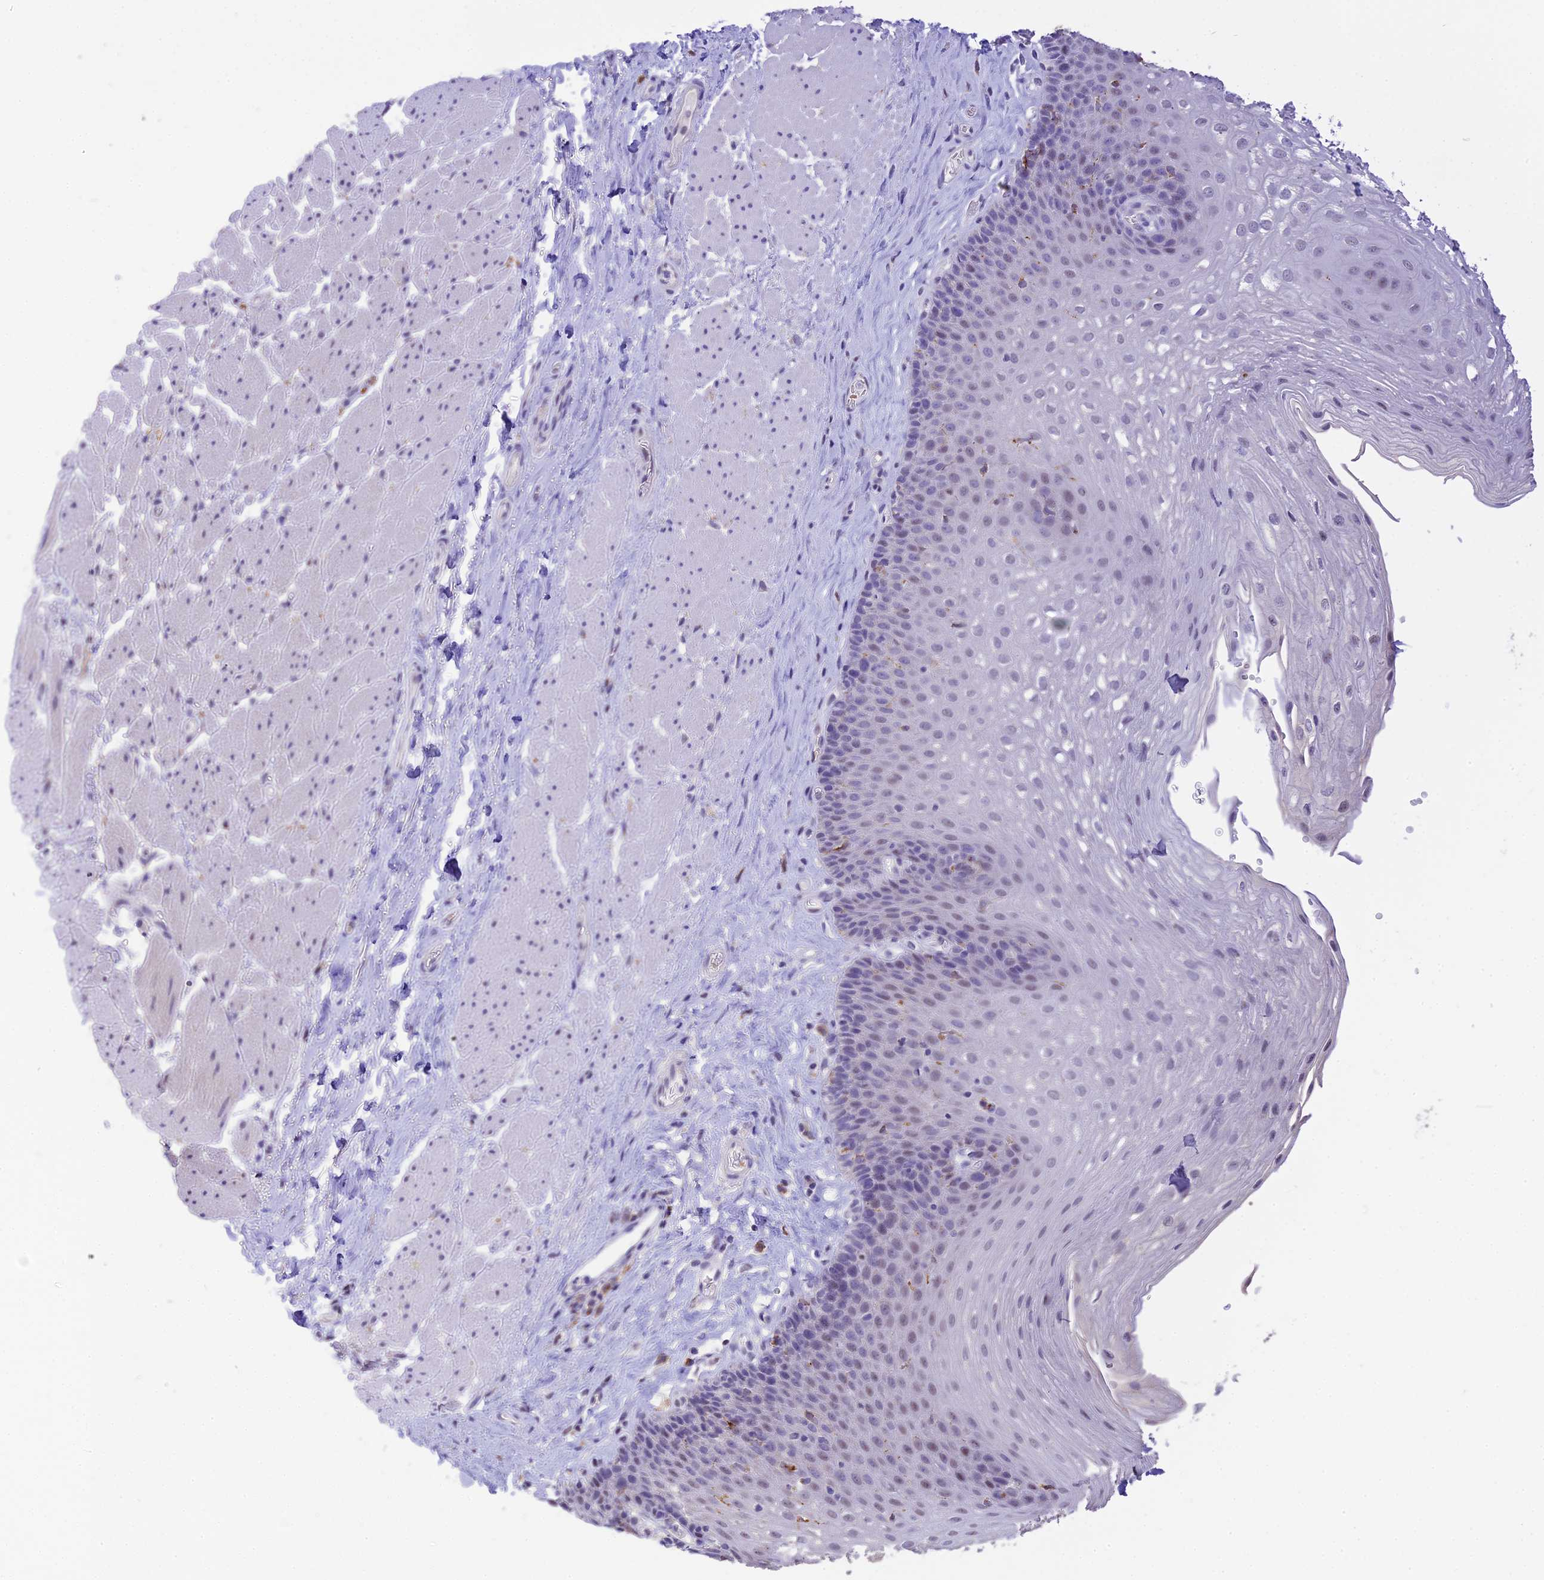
{"staining": {"intensity": "negative", "quantity": "none", "location": "none"}, "tissue": "esophagus", "cell_type": "Squamous epithelial cells", "image_type": "normal", "snomed": [{"axis": "morphology", "description": "Normal tissue, NOS"}, {"axis": "topography", "description": "Esophagus"}], "caption": "Human esophagus stained for a protein using IHC shows no positivity in squamous epithelial cells.", "gene": "AHSP", "patient": {"sex": "female", "age": 66}}